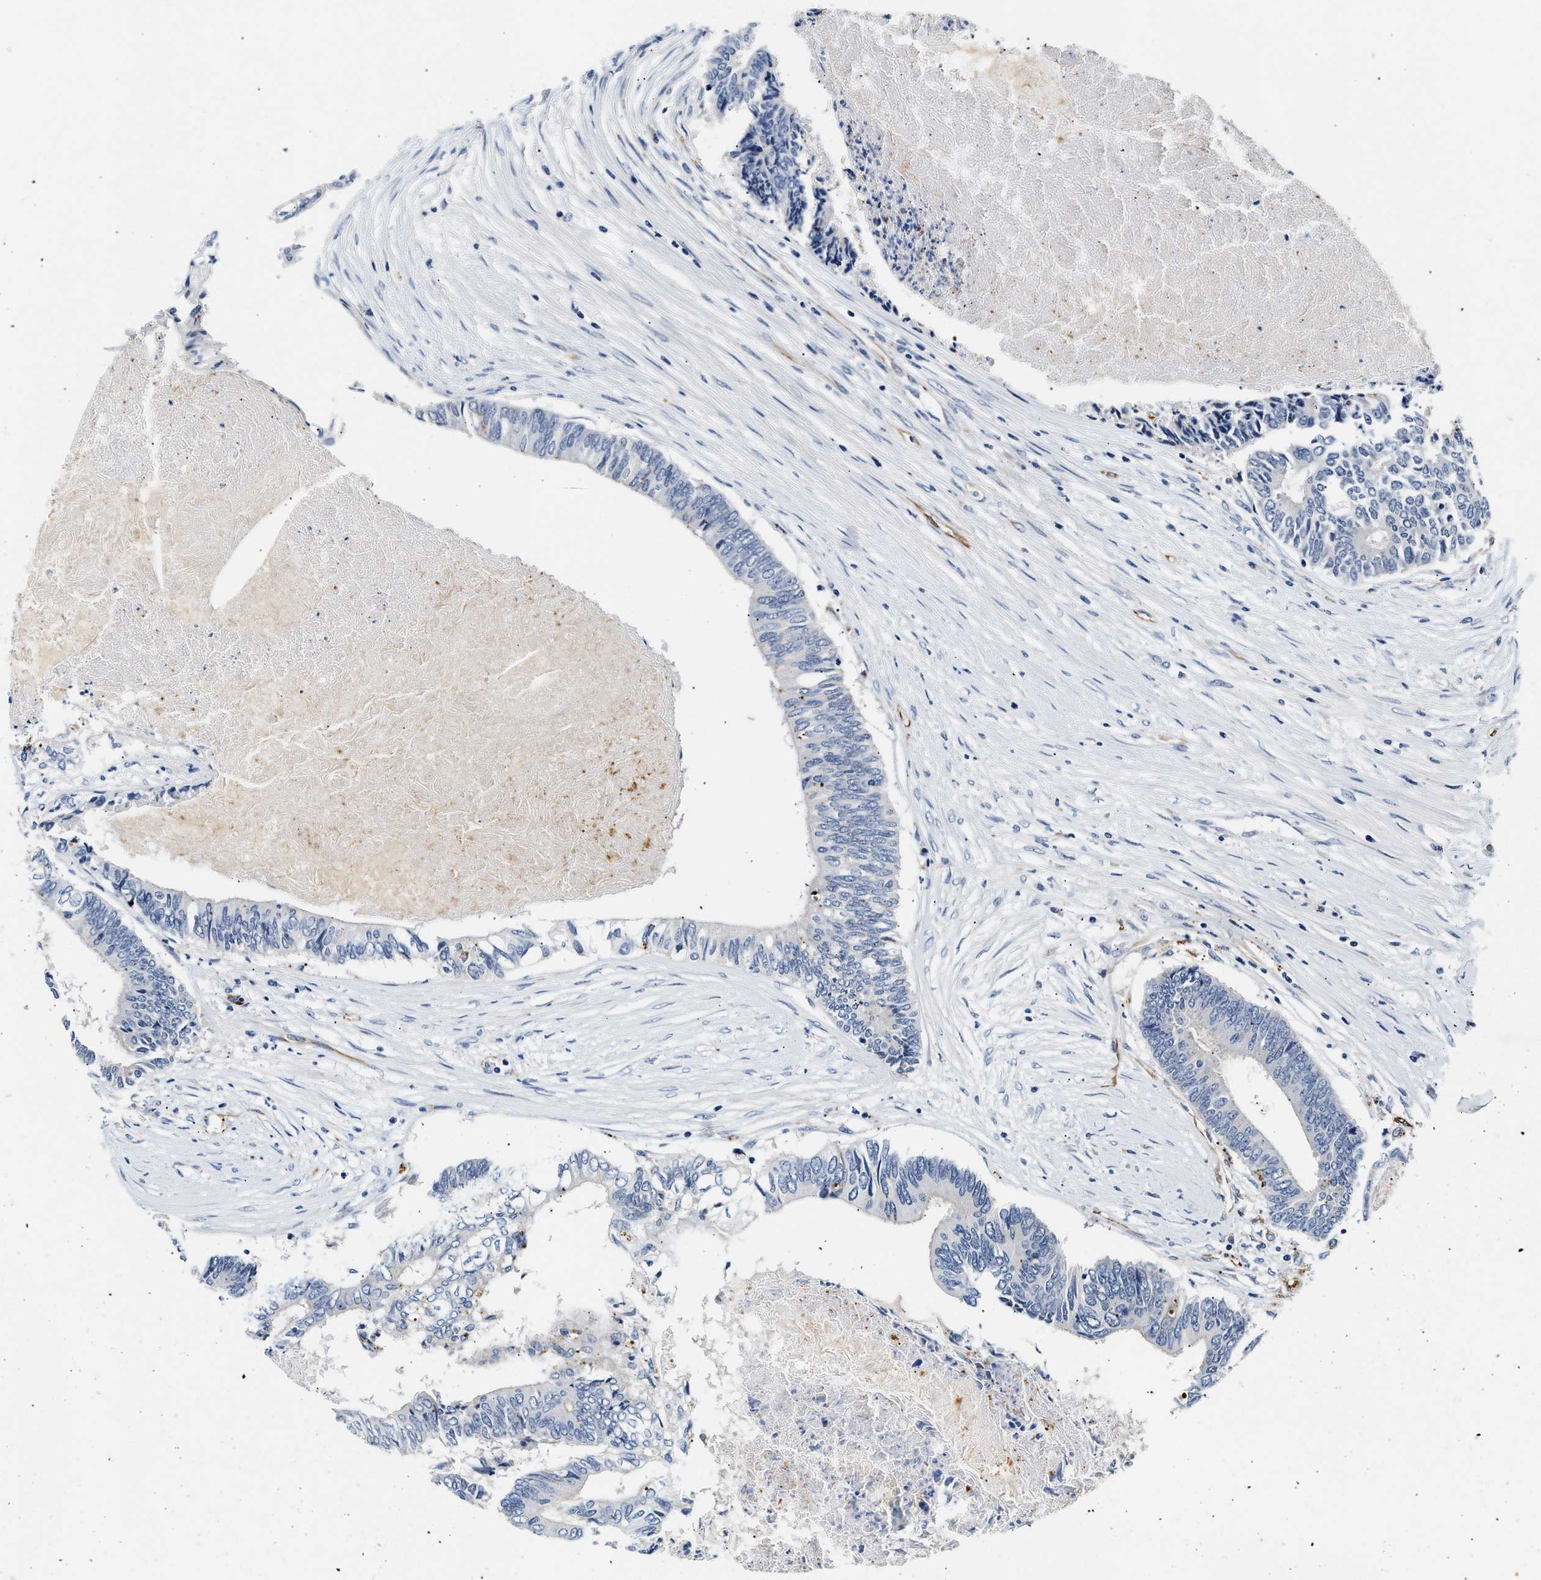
{"staining": {"intensity": "negative", "quantity": "none", "location": "none"}, "tissue": "colorectal cancer", "cell_type": "Tumor cells", "image_type": "cancer", "snomed": [{"axis": "morphology", "description": "Adenocarcinoma, NOS"}, {"axis": "topography", "description": "Rectum"}], "caption": "Human adenocarcinoma (colorectal) stained for a protein using IHC shows no staining in tumor cells.", "gene": "MED22", "patient": {"sex": "male", "age": 63}}